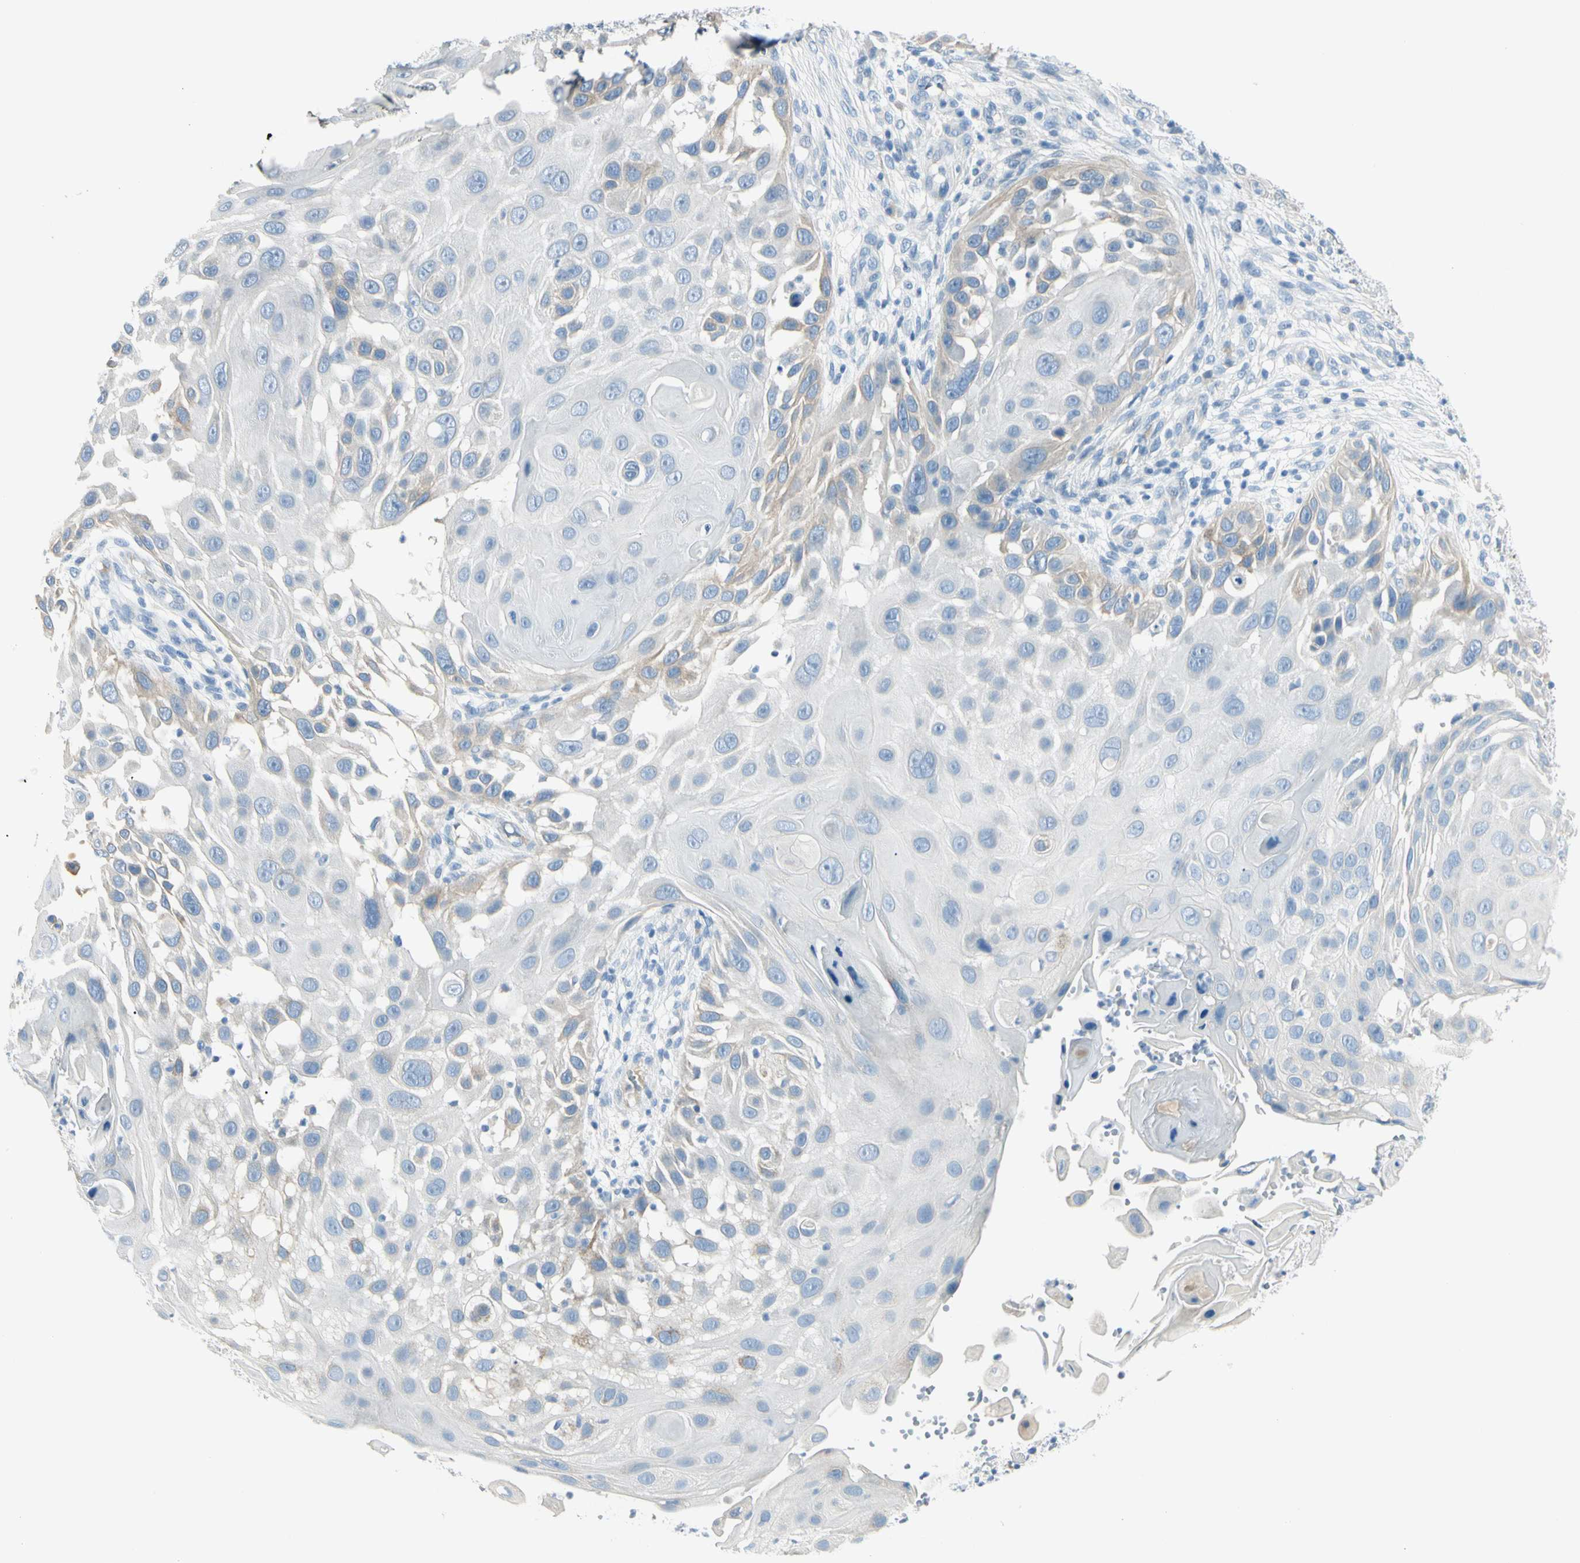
{"staining": {"intensity": "weak", "quantity": "<25%", "location": "cytoplasmic/membranous"}, "tissue": "skin cancer", "cell_type": "Tumor cells", "image_type": "cancer", "snomed": [{"axis": "morphology", "description": "Squamous cell carcinoma, NOS"}, {"axis": "topography", "description": "Skin"}], "caption": "Human skin cancer (squamous cell carcinoma) stained for a protein using immunohistochemistry shows no staining in tumor cells.", "gene": "SLC6A15", "patient": {"sex": "female", "age": 44}}